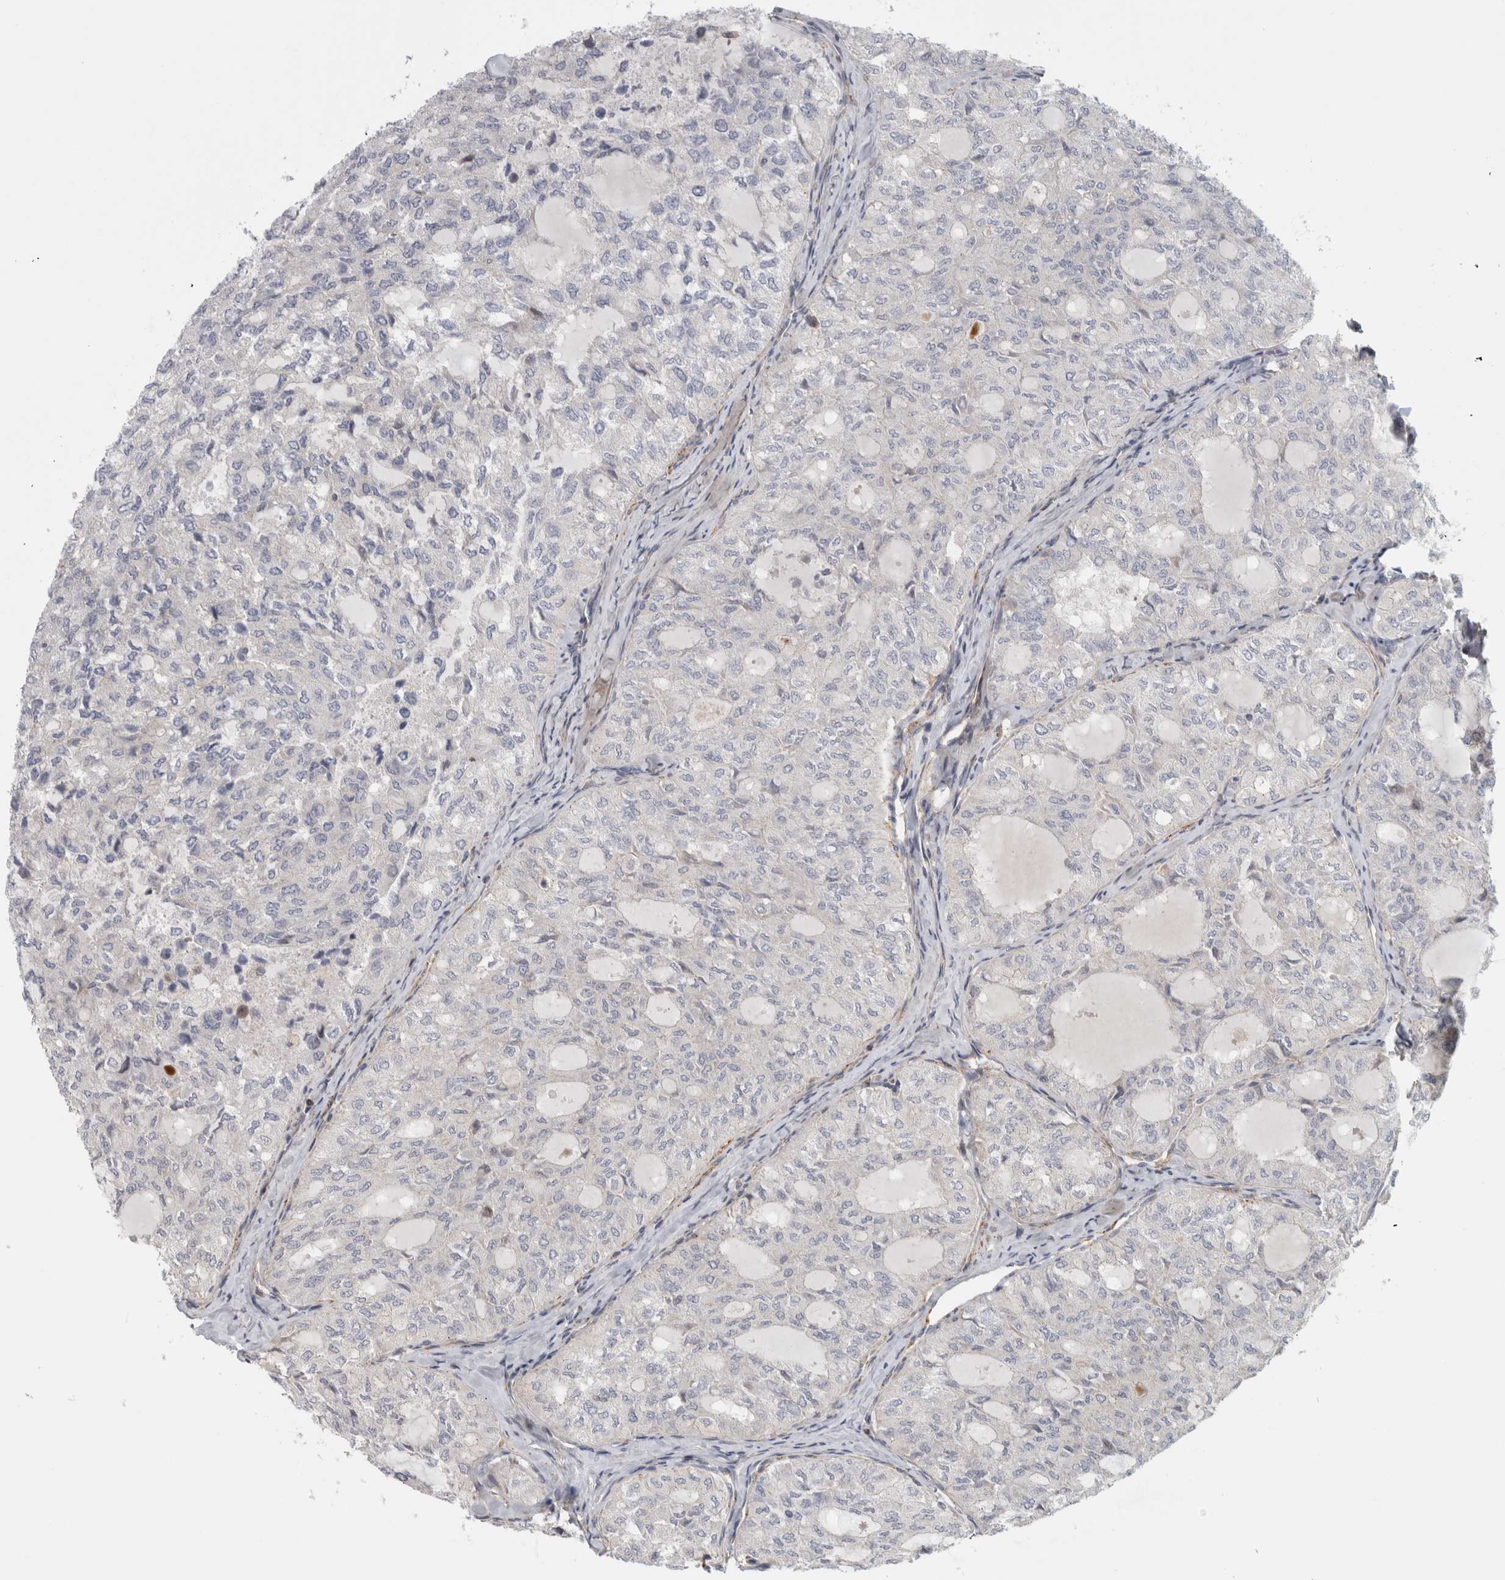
{"staining": {"intensity": "negative", "quantity": "none", "location": "none"}, "tissue": "thyroid cancer", "cell_type": "Tumor cells", "image_type": "cancer", "snomed": [{"axis": "morphology", "description": "Follicular adenoma carcinoma, NOS"}, {"axis": "topography", "description": "Thyroid gland"}], "caption": "Protein analysis of follicular adenoma carcinoma (thyroid) reveals no significant staining in tumor cells. (Stains: DAB IHC with hematoxylin counter stain, Microscopy: brightfield microscopy at high magnification).", "gene": "ZNF804B", "patient": {"sex": "male", "age": 75}}